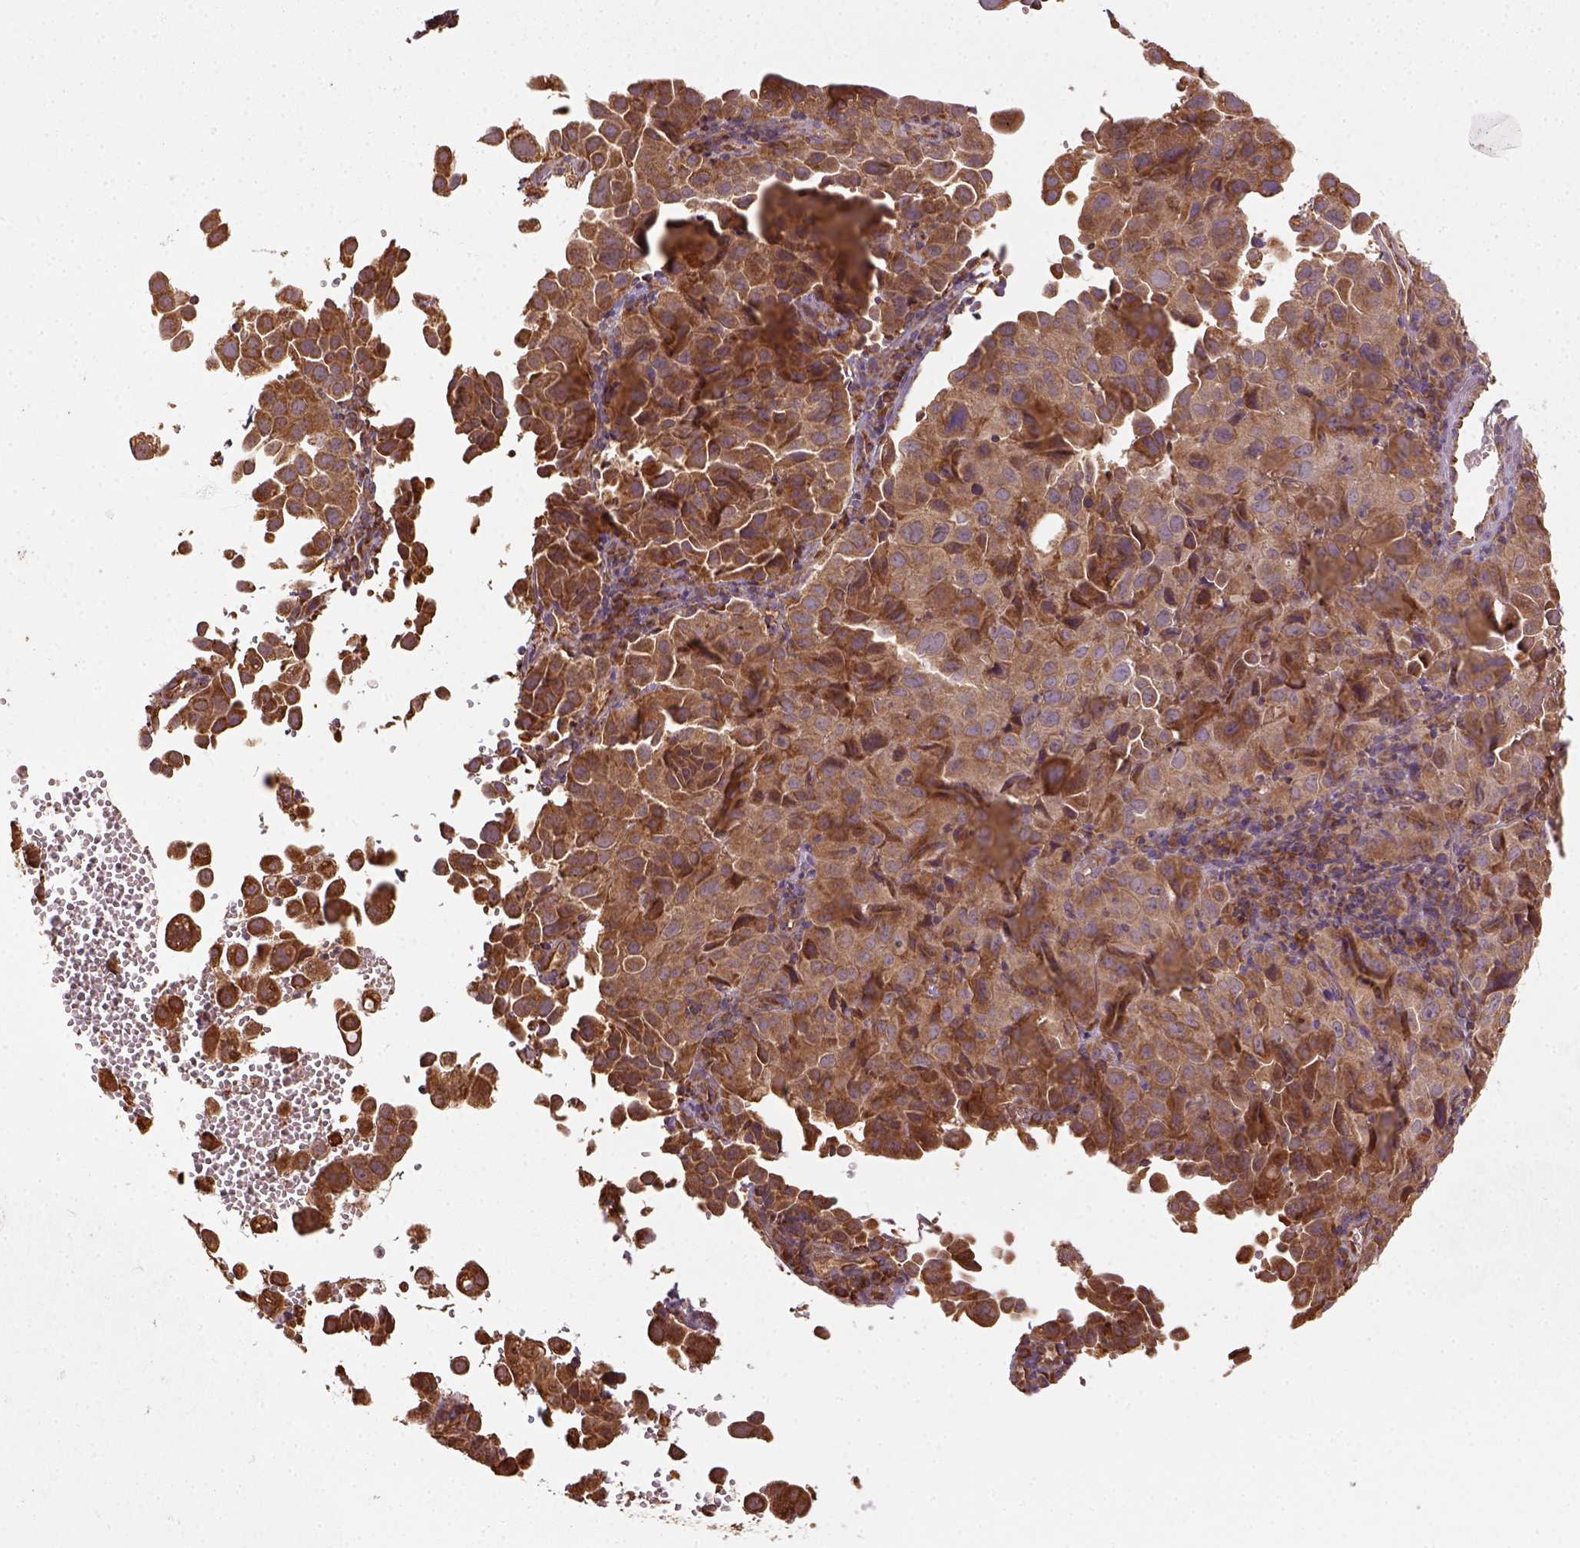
{"staining": {"intensity": "moderate", "quantity": ">75%", "location": "cytoplasmic/membranous"}, "tissue": "cervical cancer", "cell_type": "Tumor cells", "image_type": "cancer", "snomed": [{"axis": "morphology", "description": "Squamous cell carcinoma, NOS"}, {"axis": "topography", "description": "Cervix"}], "caption": "Tumor cells reveal medium levels of moderate cytoplasmic/membranous positivity in about >75% of cells in human cervical cancer. The staining was performed using DAB (3,3'-diaminobenzidine) to visualize the protein expression in brown, while the nuclei were stained in blue with hematoxylin (Magnification: 20x).", "gene": "MAPK8IP3", "patient": {"sex": "female", "age": 55}}